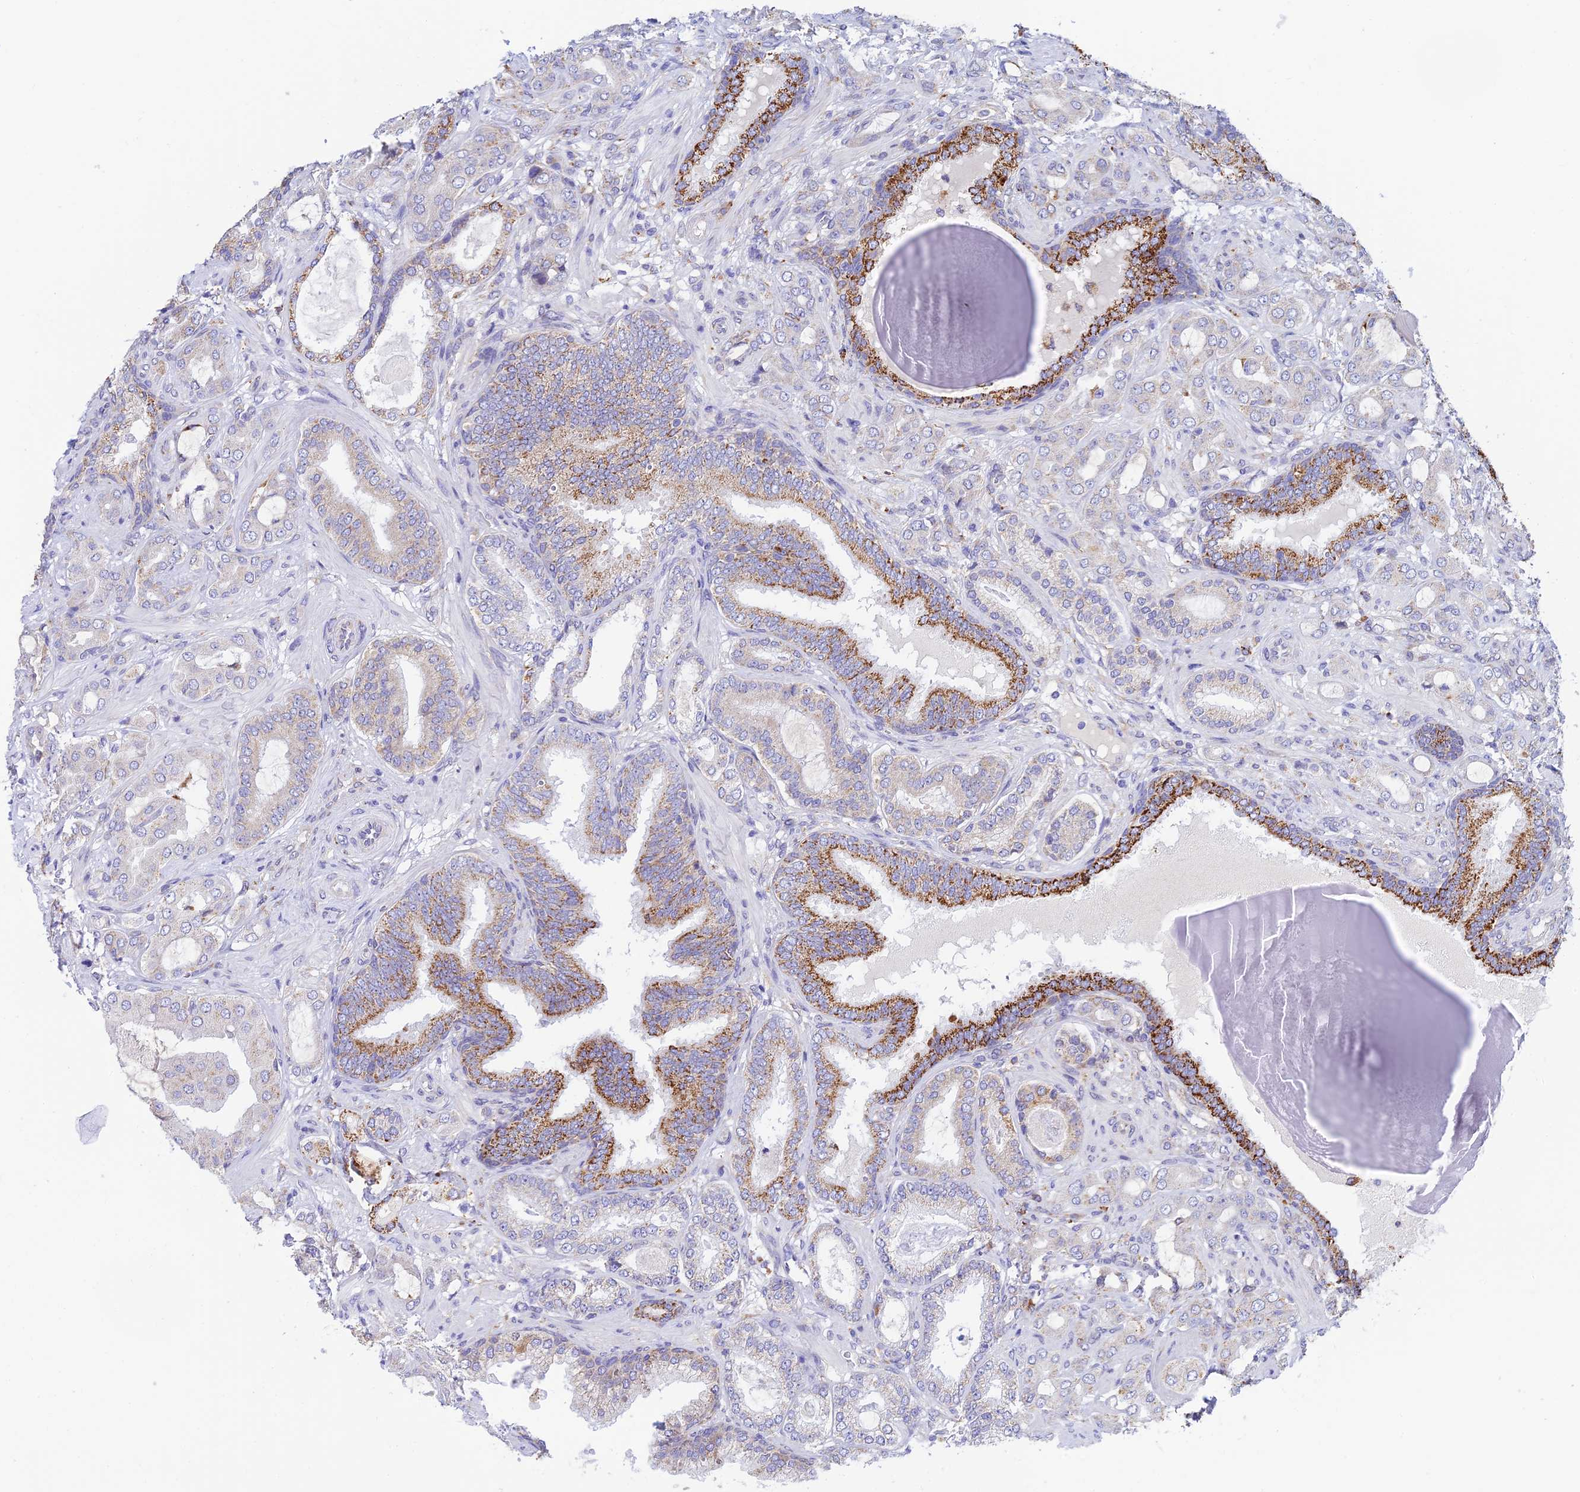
{"staining": {"intensity": "negative", "quantity": "none", "location": "none"}, "tissue": "prostate cancer", "cell_type": "Tumor cells", "image_type": "cancer", "snomed": [{"axis": "morphology", "description": "Adenocarcinoma, Low grade"}, {"axis": "topography", "description": "Prostate"}], "caption": "Protein analysis of prostate low-grade adenocarcinoma displays no significant positivity in tumor cells. (Stains: DAB IHC with hematoxylin counter stain, Microscopy: brightfield microscopy at high magnification).", "gene": "VKORC1", "patient": {"sex": "male", "age": 57}}